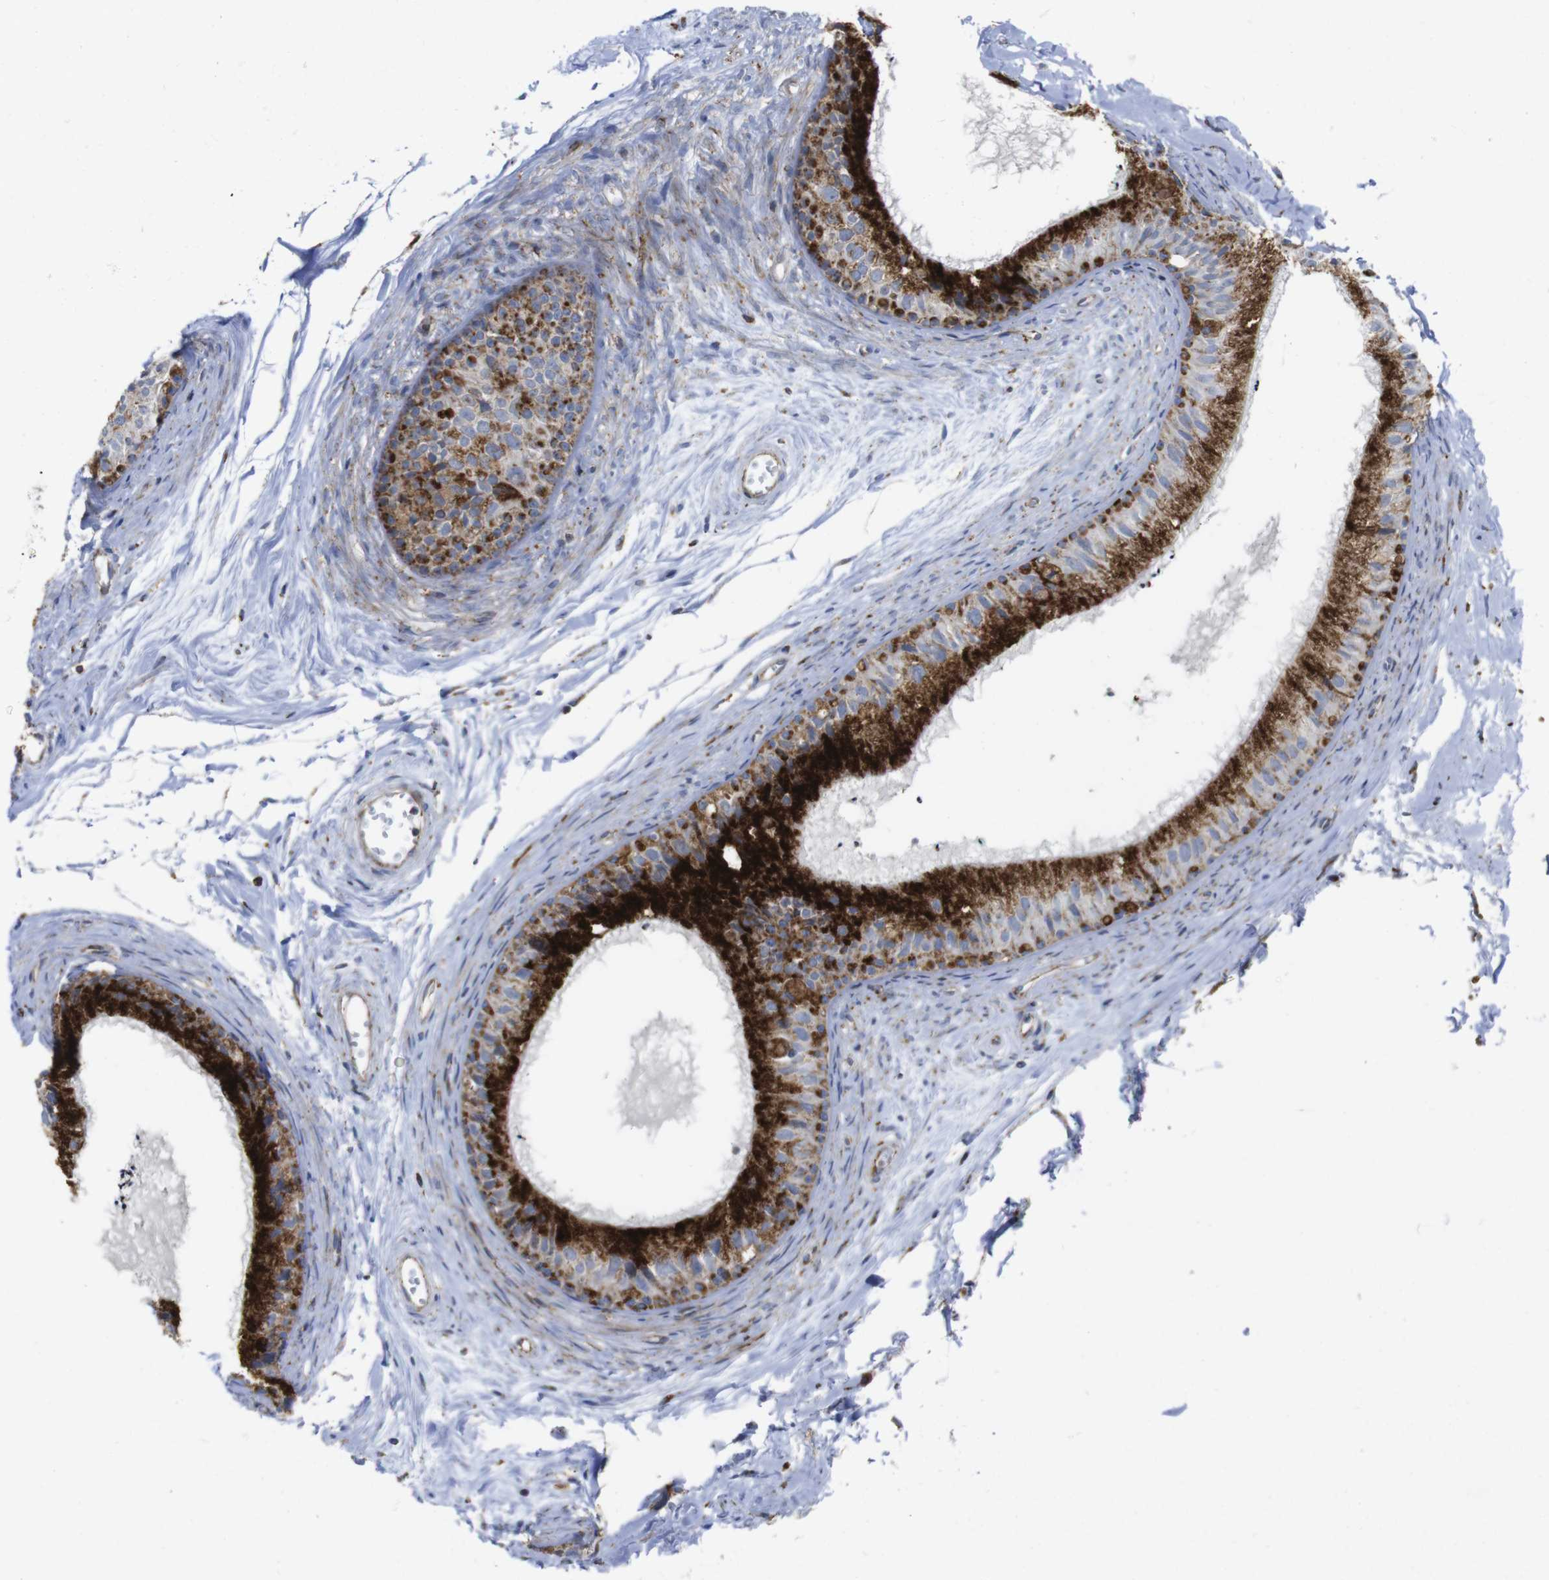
{"staining": {"intensity": "strong", "quantity": ">75%", "location": "cytoplasmic/membranous"}, "tissue": "epididymis", "cell_type": "Glandular cells", "image_type": "normal", "snomed": [{"axis": "morphology", "description": "Normal tissue, NOS"}, {"axis": "topography", "description": "Epididymis"}], "caption": "Immunohistochemistry (IHC) histopathology image of normal epididymis stained for a protein (brown), which demonstrates high levels of strong cytoplasmic/membranous staining in approximately >75% of glandular cells.", "gene": "TMEM192", "patient": {"sex": "male", "age": 56}}